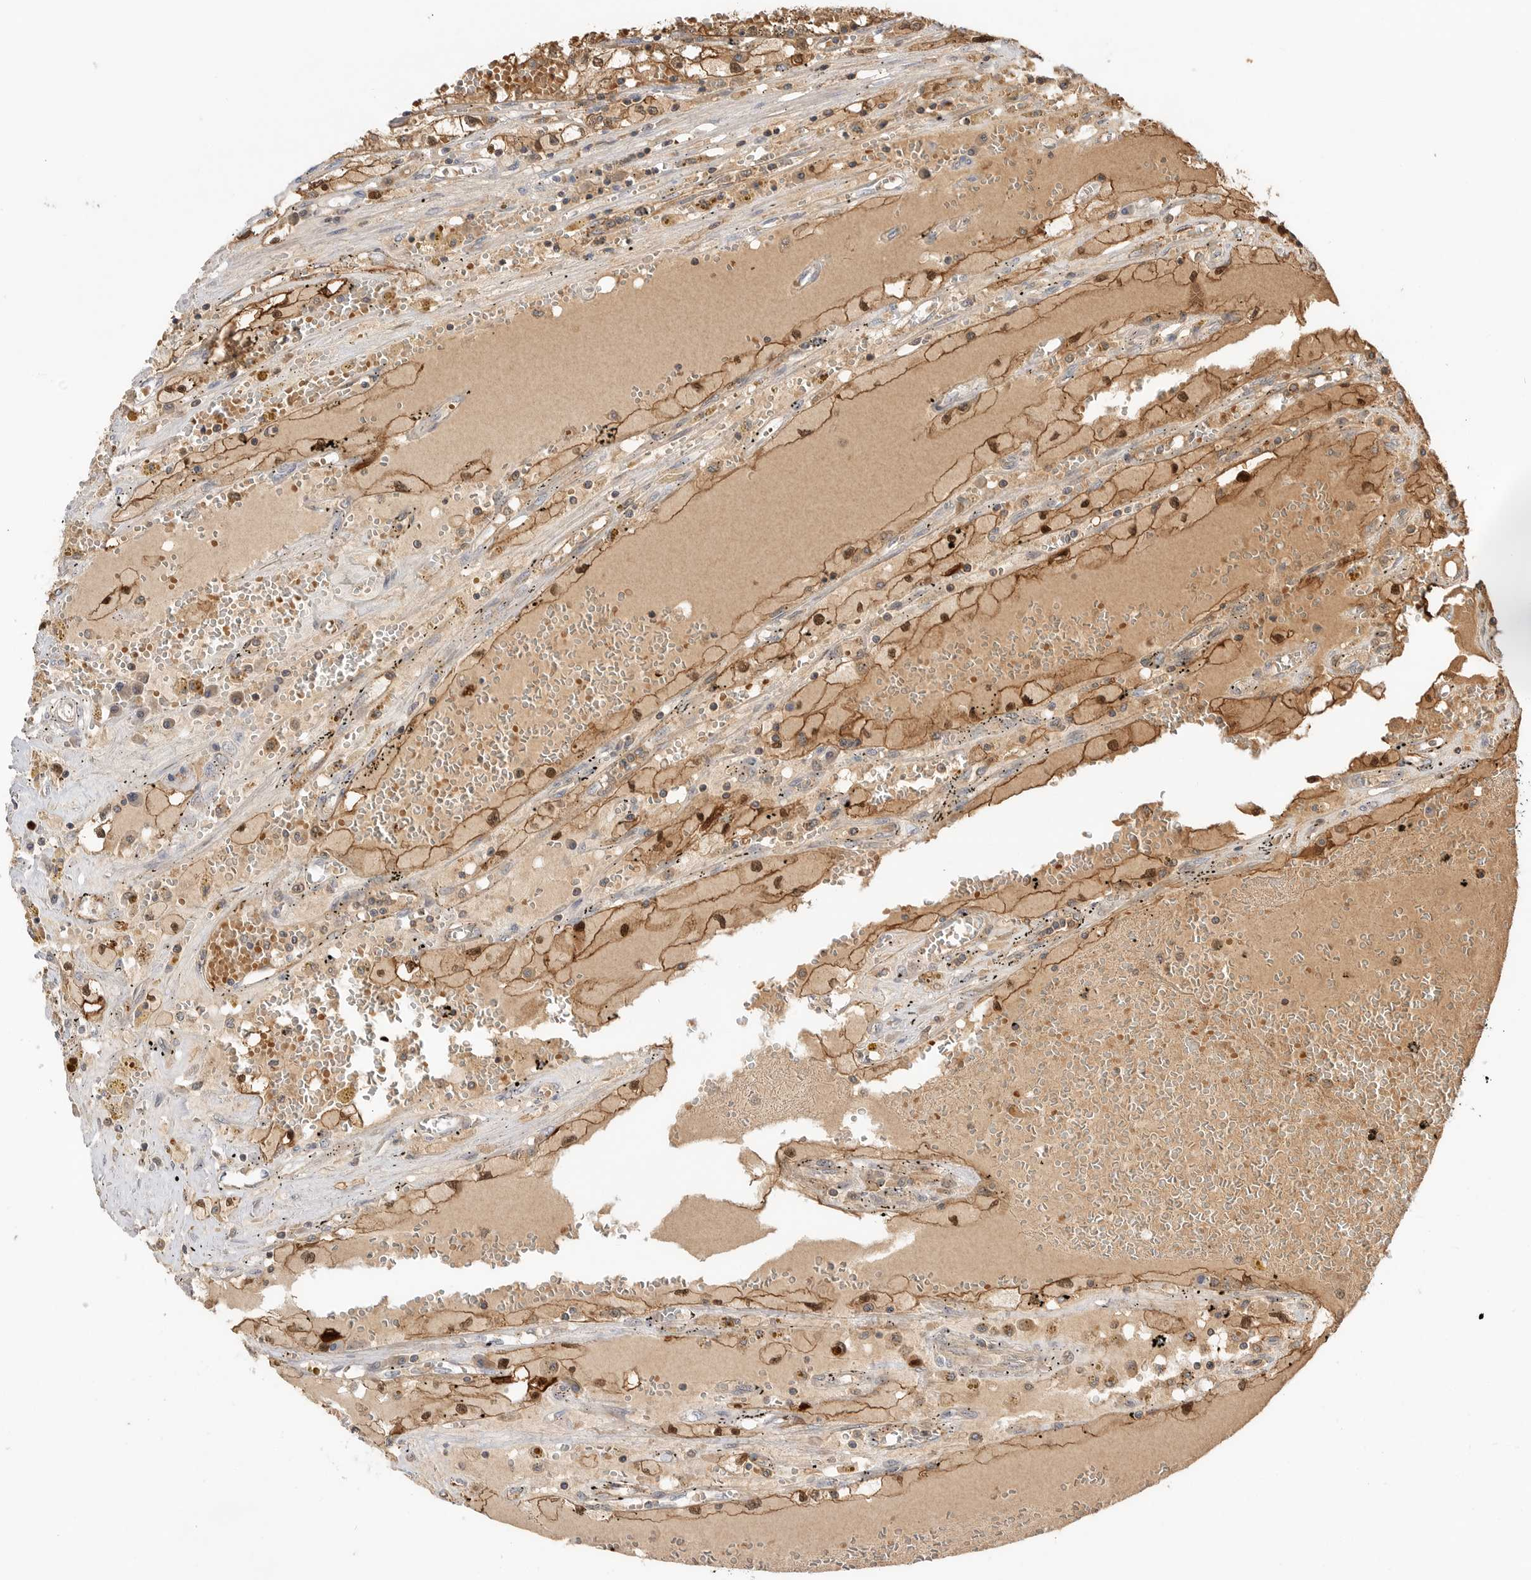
{"staining": {"intensity": "strong", "quantity": ">75%", "location": "cytoplasmic/membranous,nuclear"}, "tissue": "renal cancer", "cell_type": "Tumor cells", "image_type": "cancer", "snomed": [{"axis": "morphology", "description": "Adenocarcinoma, NOS"}, {"axis": "topography", "description": "Kidney"}], "caption": "The micrograph reveals a brown stain indicating the presence of a protein in the cytoplasmic/membranous and nuclear of tumor cells in renal cancer.", "gene": "CLDN12", "patient": {"sex": "male", "age": 56}}